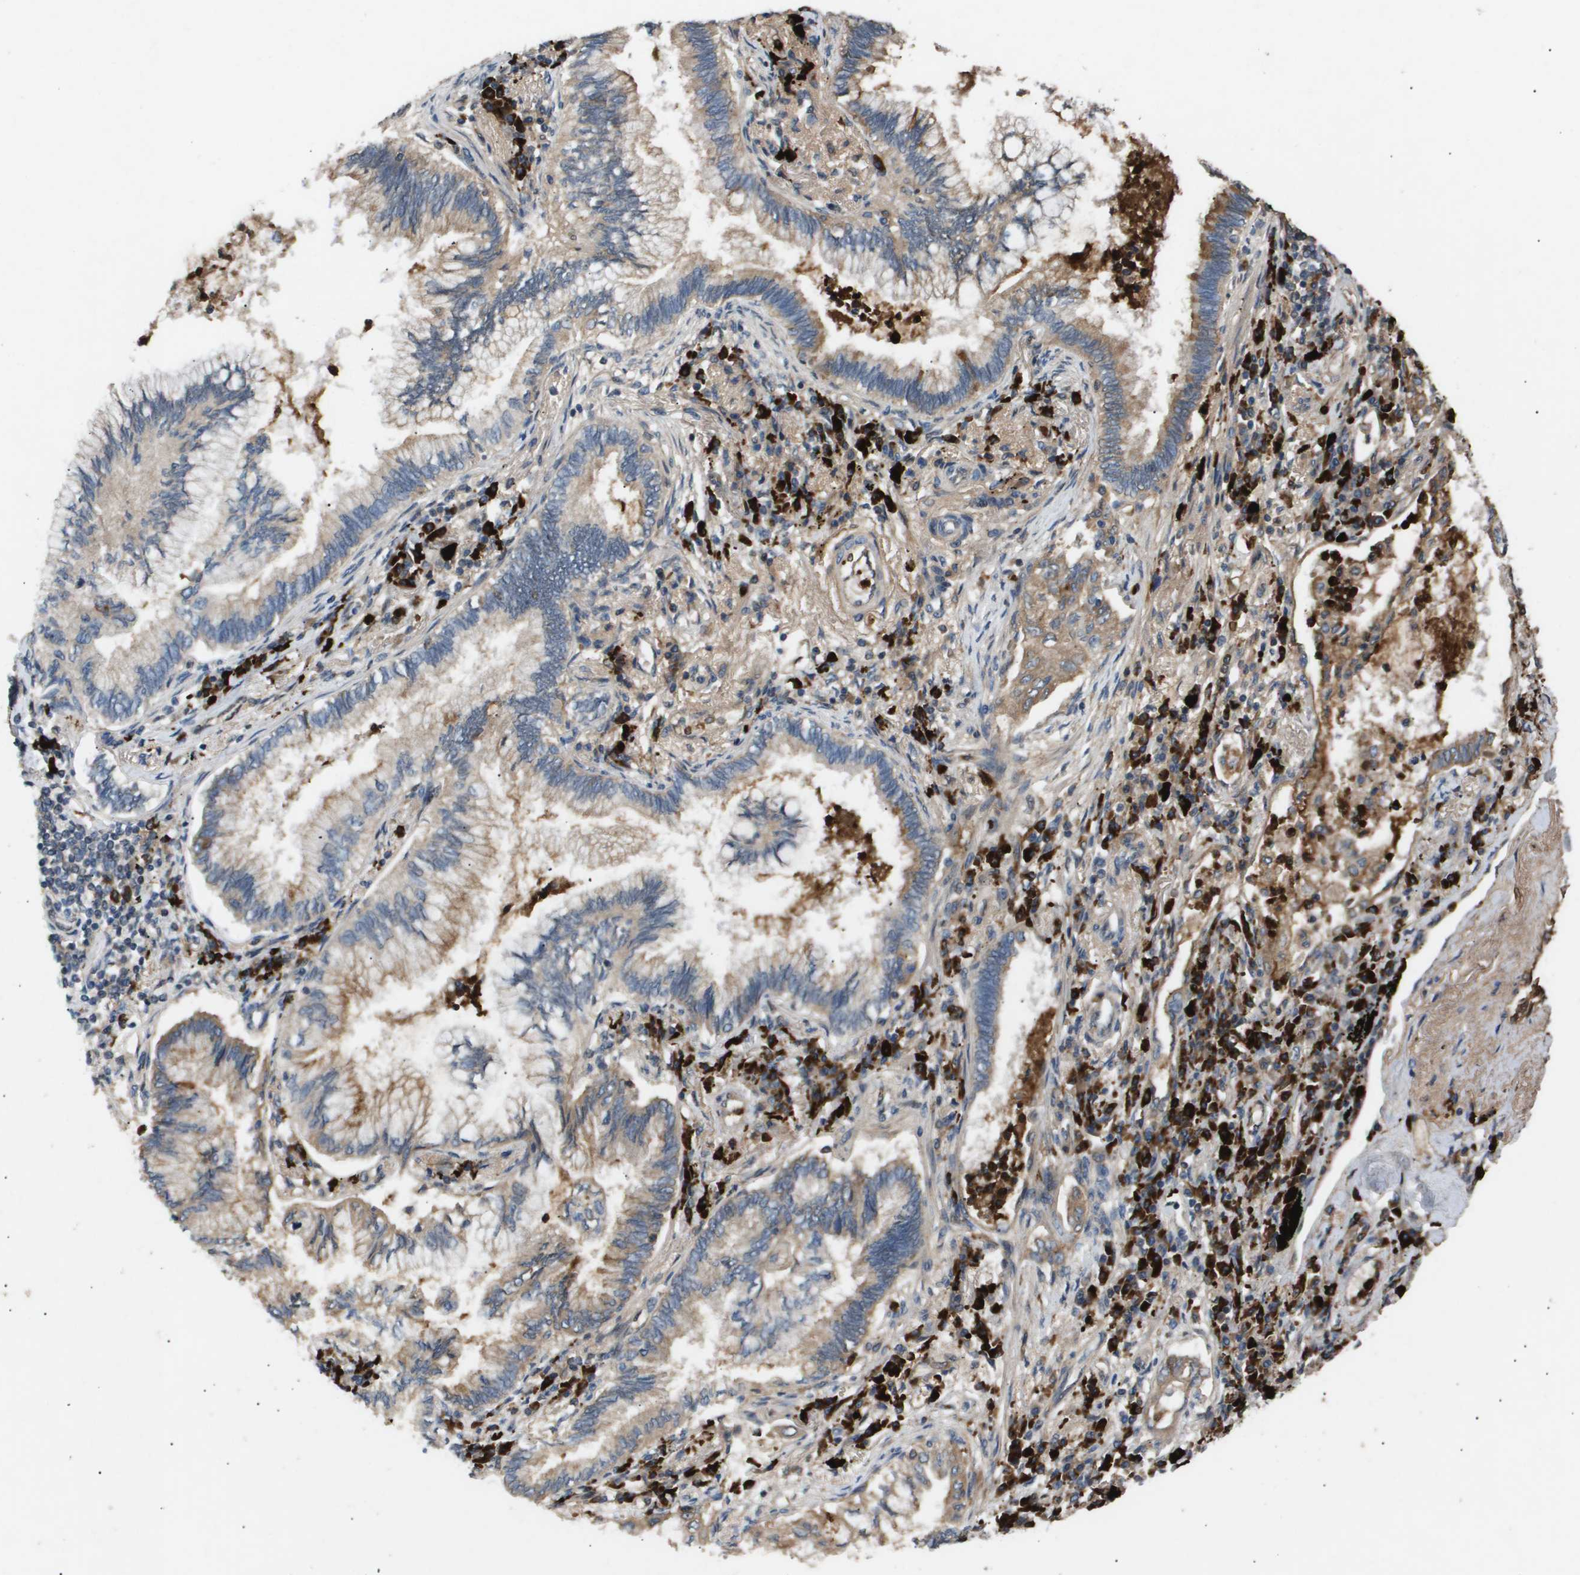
{"staining": {"intensity": "weak", "quantity": "<25%", "location": "cytoplasmic/membranous"}, "tissue": "lung cancer", "cell_type": "Tumor cells", "image_type": "cancer", "snomed": [{"axis": "morphology", "description": "Normal tissue, NOS"}, {"axis": "morphology", "description": "Adenocarcinoma, NOS"}, {"axis": "topography", "description": "Bronchus"}, {"axis": "topography", "description": "Lung"}], "caption": "IHC of adenocarcinoma (lung) demonstrates no staining in tumor cells.", "gene": "ERG", "patient": {"sex": "female", "age": 70}}